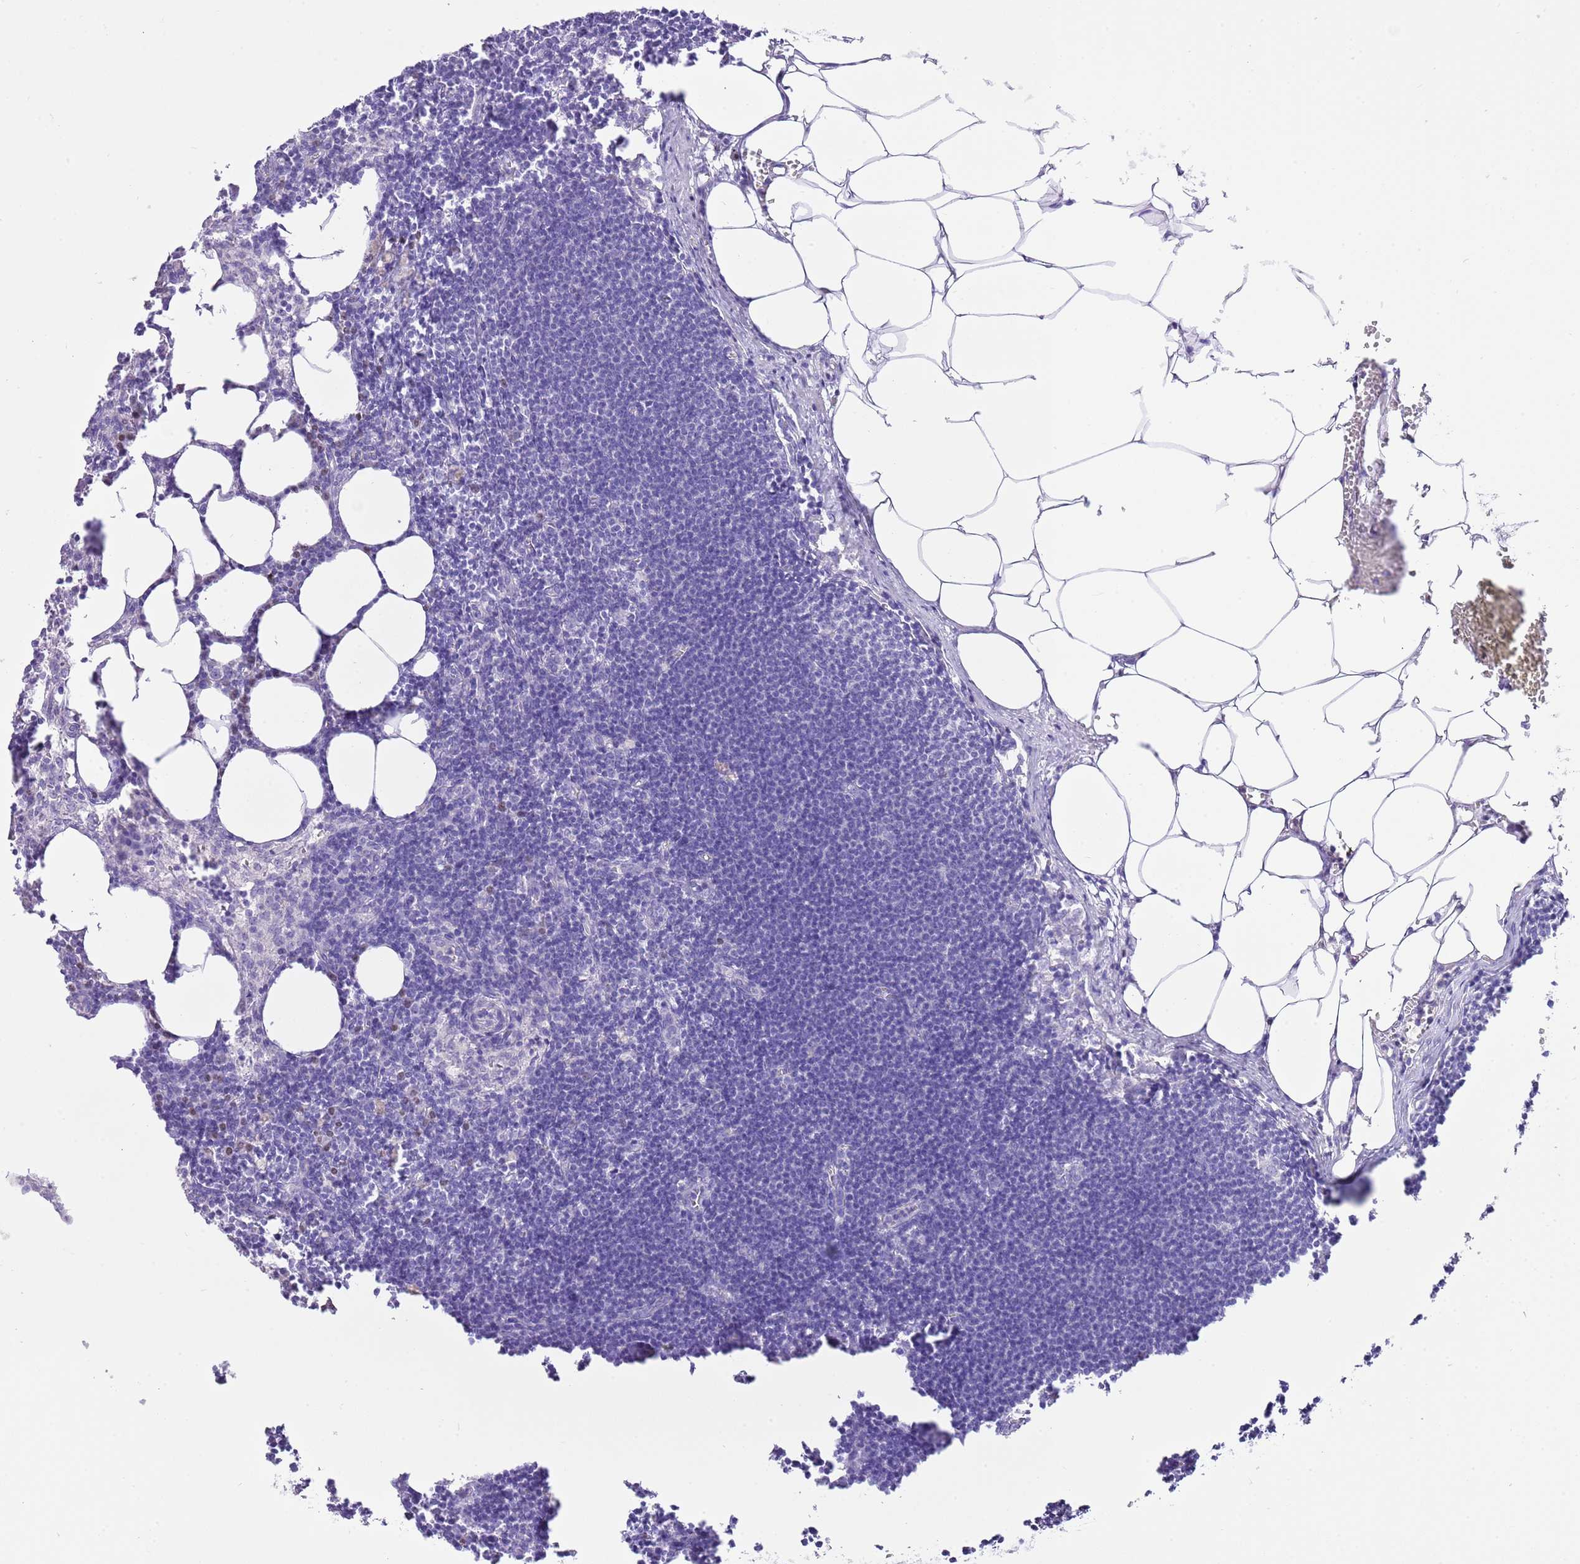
{"staining": {"intensity": "negative", "quantity": "none", "location": "none"}, "tissue": "lymph node", "cell_type": "Germinal center cells", "image_type": "normal", "snomed": [{"axis": "morphology", "description": "Normal tissue, NOS"}, {"axis": "topography", "description": "Lymph node"}], "caption": "IHC of unremarkable lymph node displays no staining in germinal center cells.", "gene": "BHLHA15", "patient": {"sex": "female", "age": 30}}